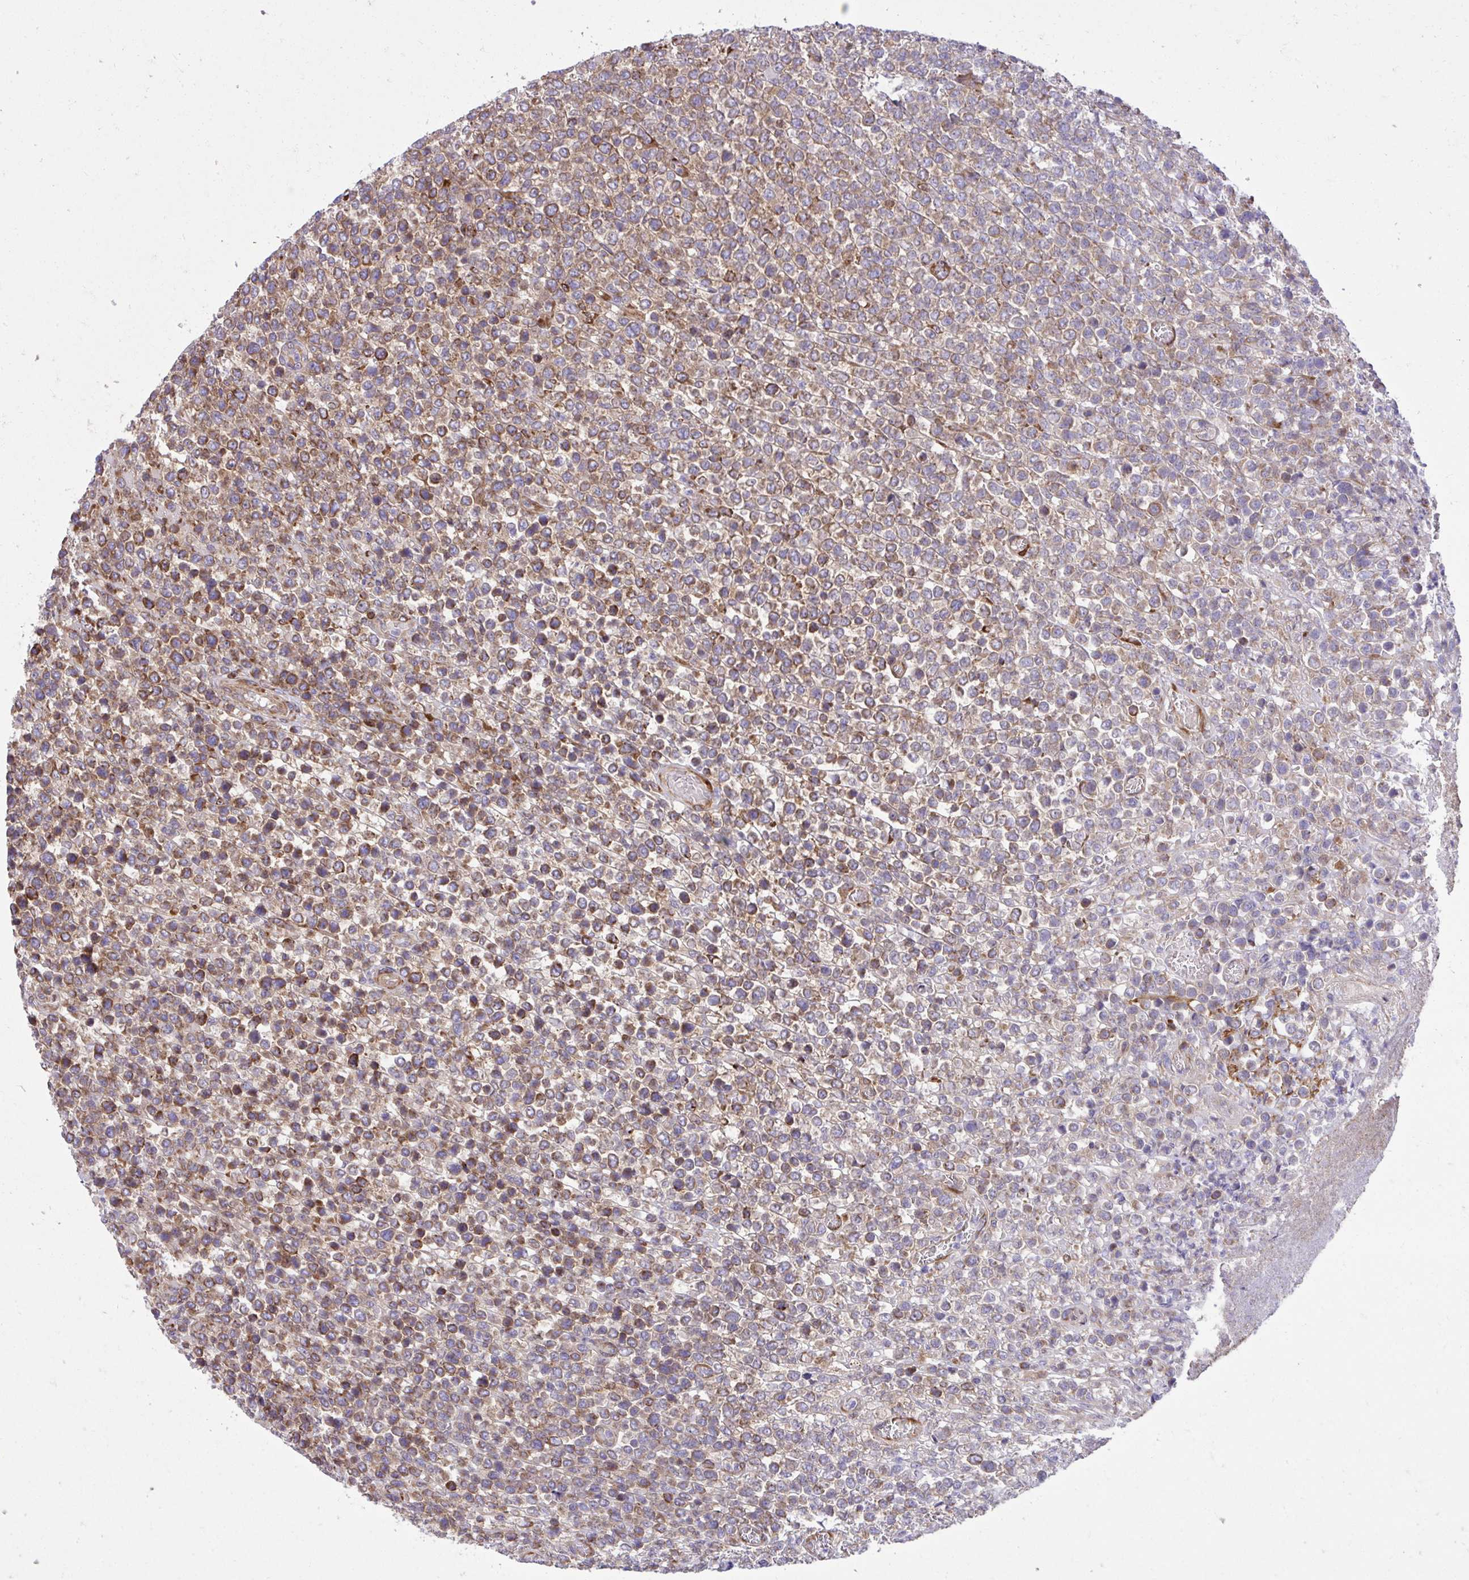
{"staining": {"intensity": "moderate", "quantity": ">75%", "location": "cytoplasmic/membranous"}, "tissue": "lymphoma", "cell_type": "Tumor cells", "image_type": "cancer", "snomed": [{"axis": "morphology", "description": "Malignant lymphoma, non-Hodgkin's type, High grade"}, {"axis": "topography", "description": "Soft tissue"}], "caption": "Moderate cytoplasmic/membranous positivity for a protein is appreciated in about >75% of tumor cells of high-grade malignant lymphoma, non-Hodgkin's type using IHC.", "gene": "NMNAT3", "patient": {"sex": "female", "age": 56}}